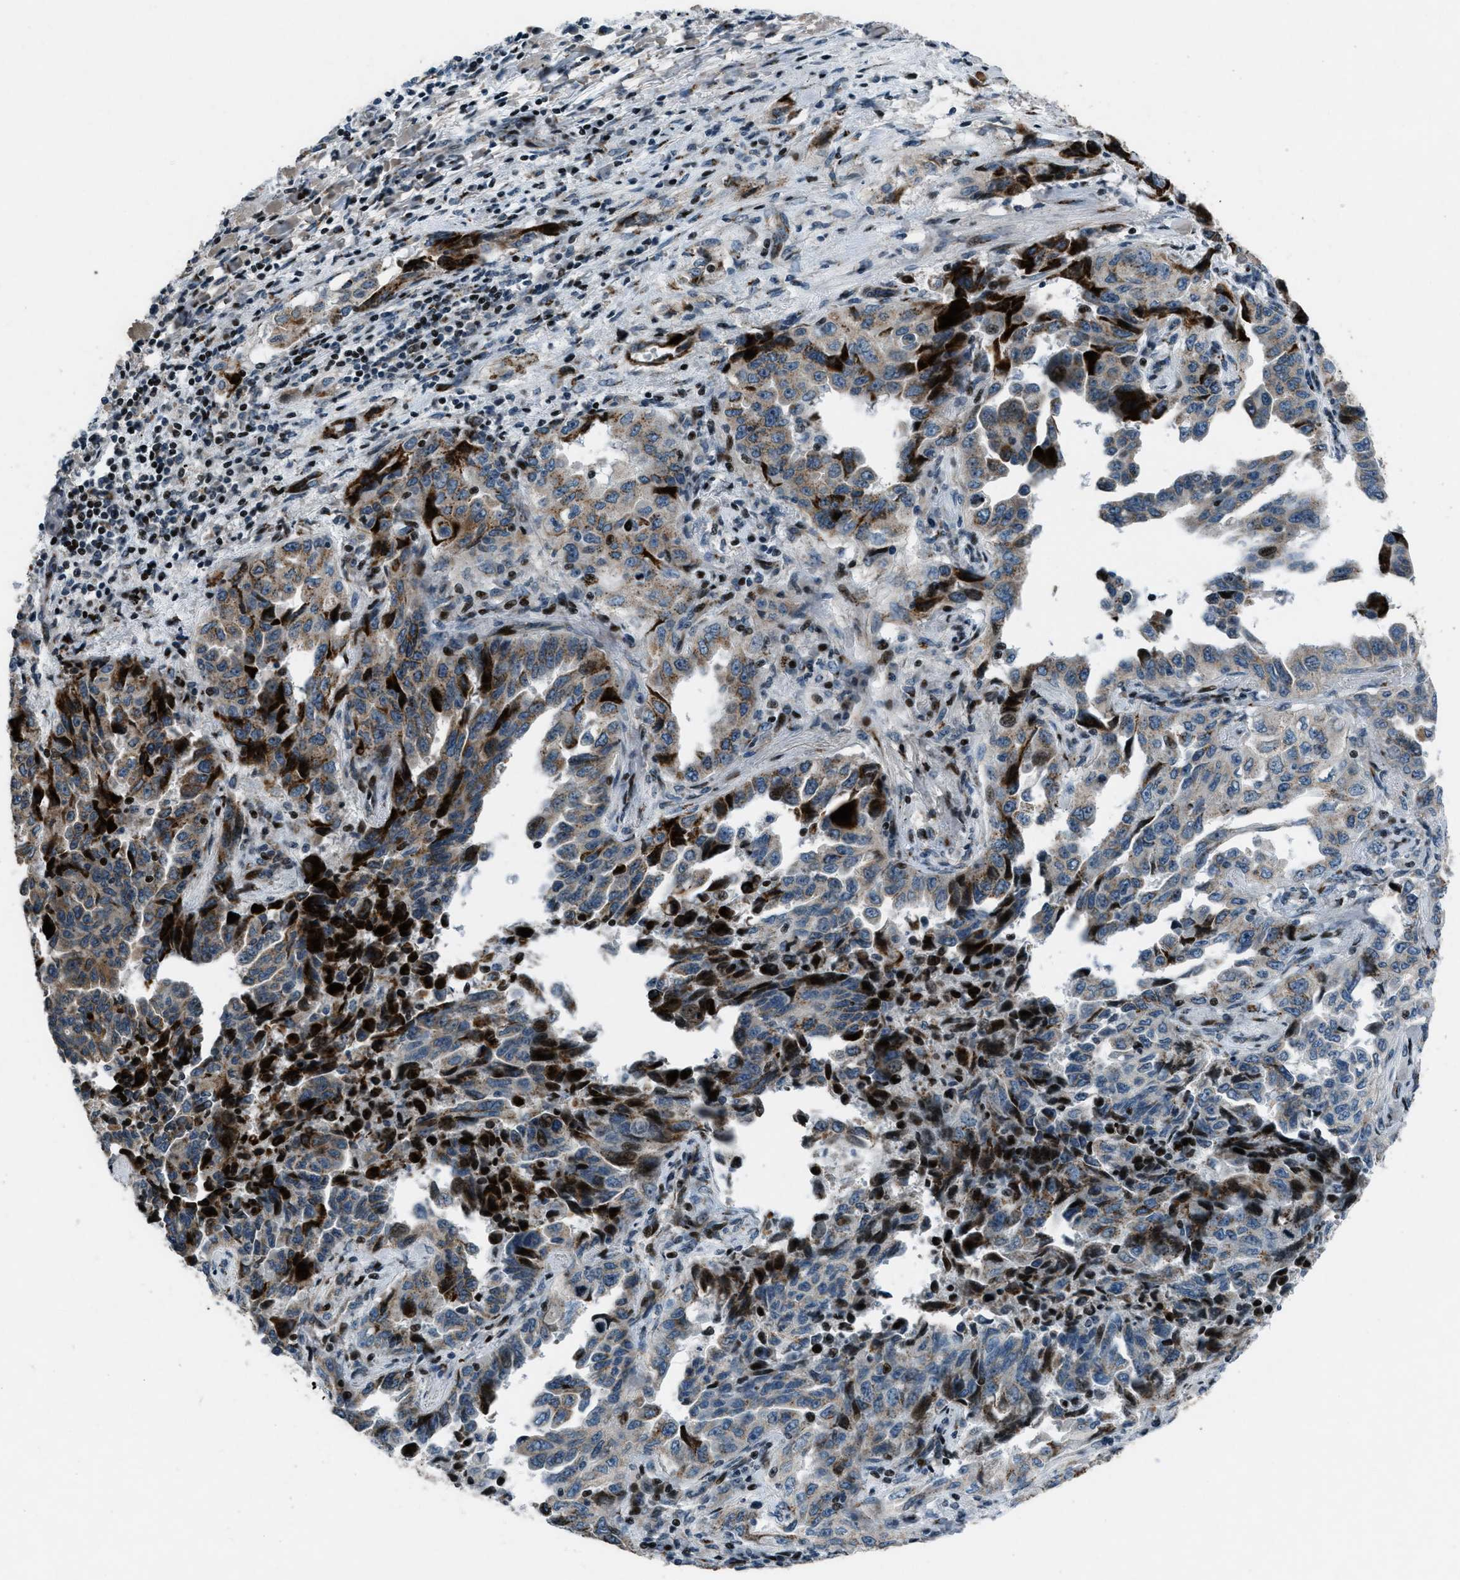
{"staining": {"intensity": "moderate", "quantity": "25%-75%", "location": "cytoplasmic/membranous"}, "tissue": "lung cancer", "cell_type": "Tumor cells", "image_type": "cancer", "snomed": [{"axis": "morphology", "description": "Adenocarcinoma, NOS"}, {"axis": "topography", "description": "Lung"}], "caption": "Immunohistochemical staining of human adenocarcinoma (lung) reveals medium levels of moderate cytoplasmic/membranous protein positivity in about 25%-75% of tumor cells. (IHC, brightfield microscopy, high magnification).", "gene": "GPC6", "patient": {"sex": "female", "age": 51}}